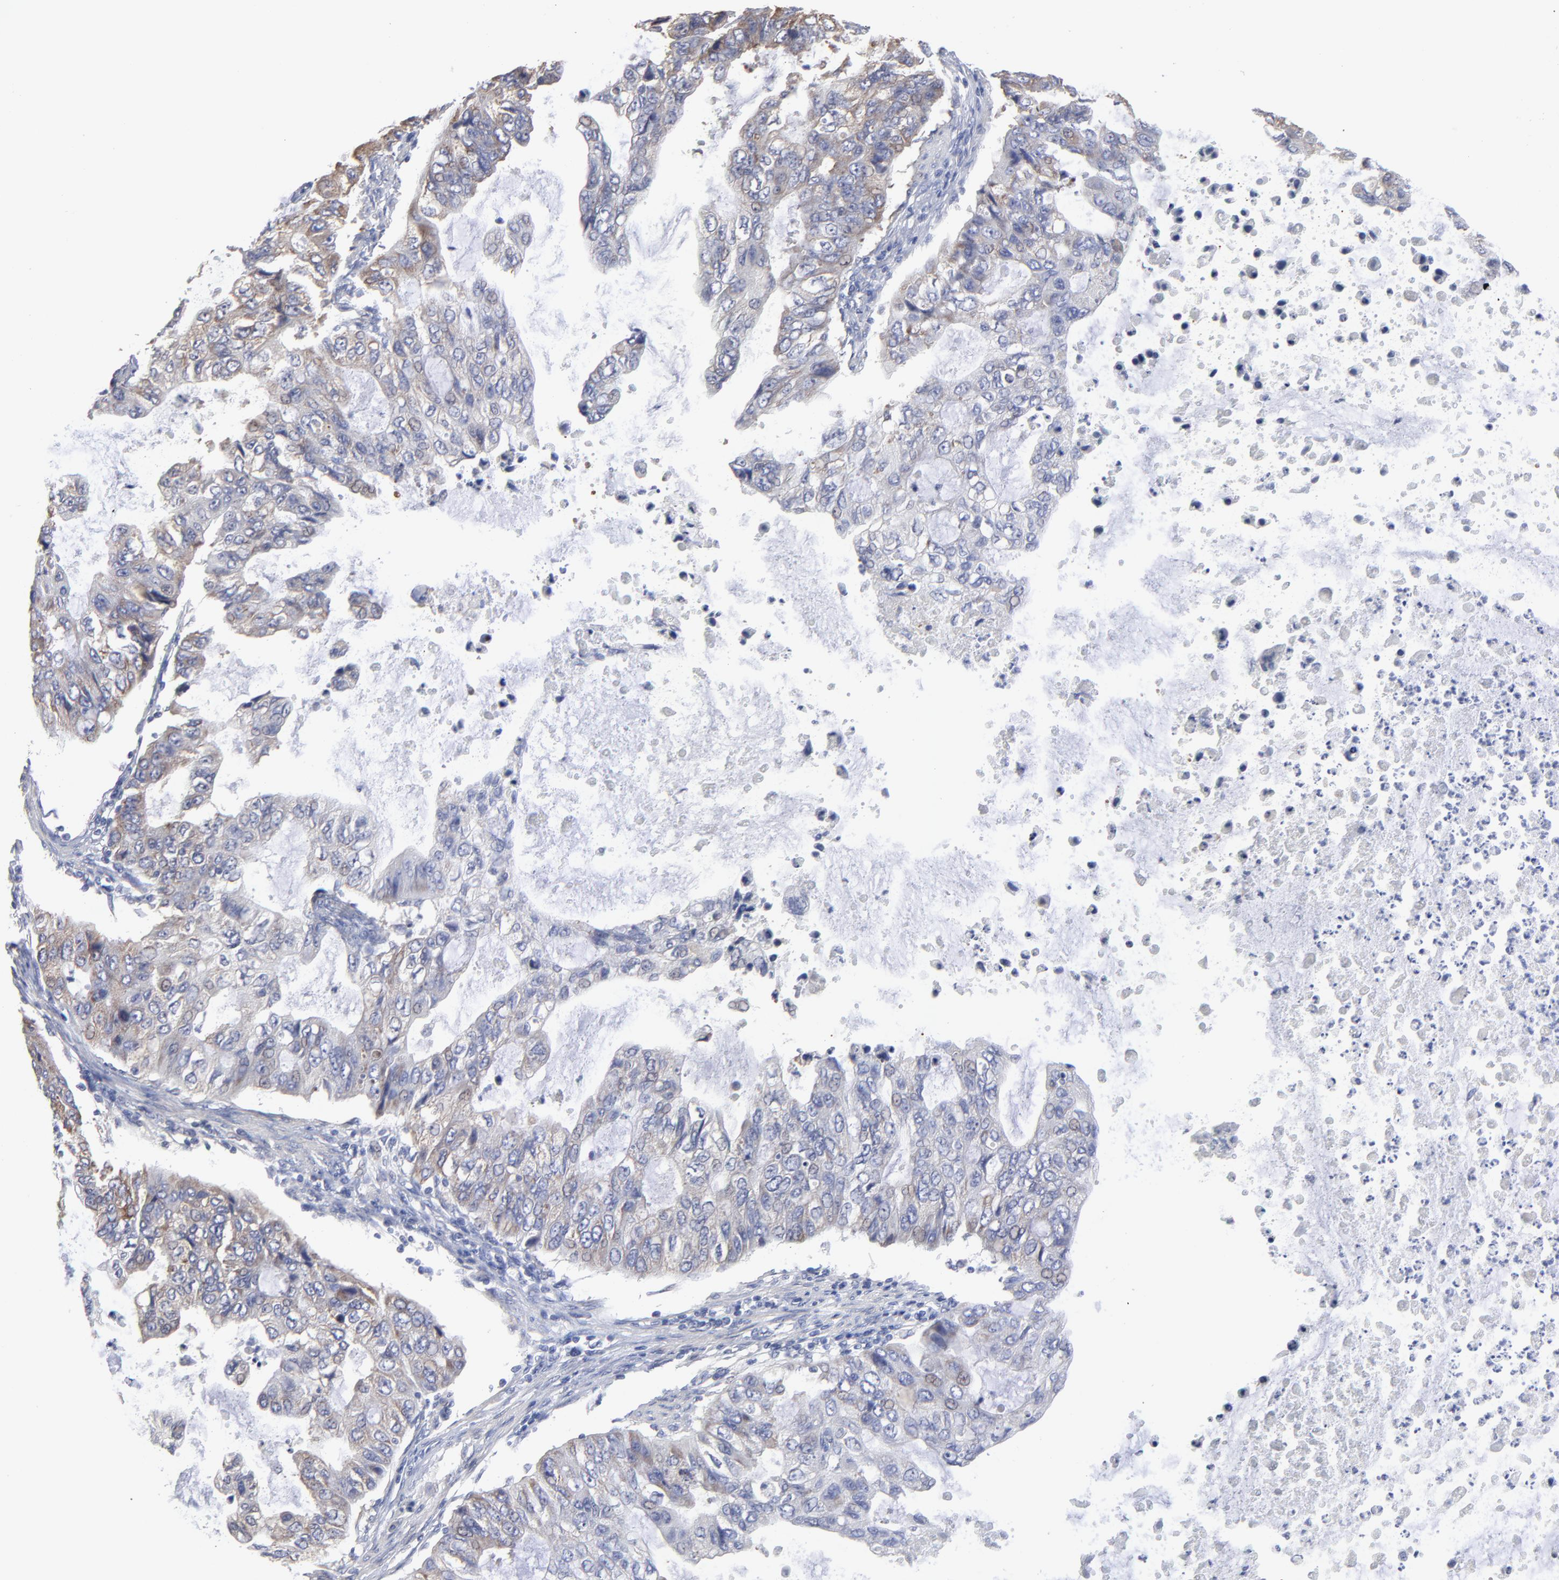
{"staining": {"intensity": "weak", "quantity": "25%-75%", "location": "cytoplasmic/membranous"}, "tissue": "stomach cancer", "cell_type": "Tumor cells", "image_type": "cancer", "snomed": [{"axis": "morphology", "description": "Adenocarcinoma, NOS"}, {"axis": "topography", "description": "Stomach, upper"}], "caption": "Immunohistochemistry image of neoplastic tissue: human stomach cancer (adenocarcinoma) stained using immunohistochemistry (IHC) demonstrates low levels of weak protein expression localized specifically in the cytoplasmic/membranous of tumor cells, appearing as a cytoplasmic/membranous brown color.", "gene": "RPL3", "patient": {"sex": "female", "age": 52}}